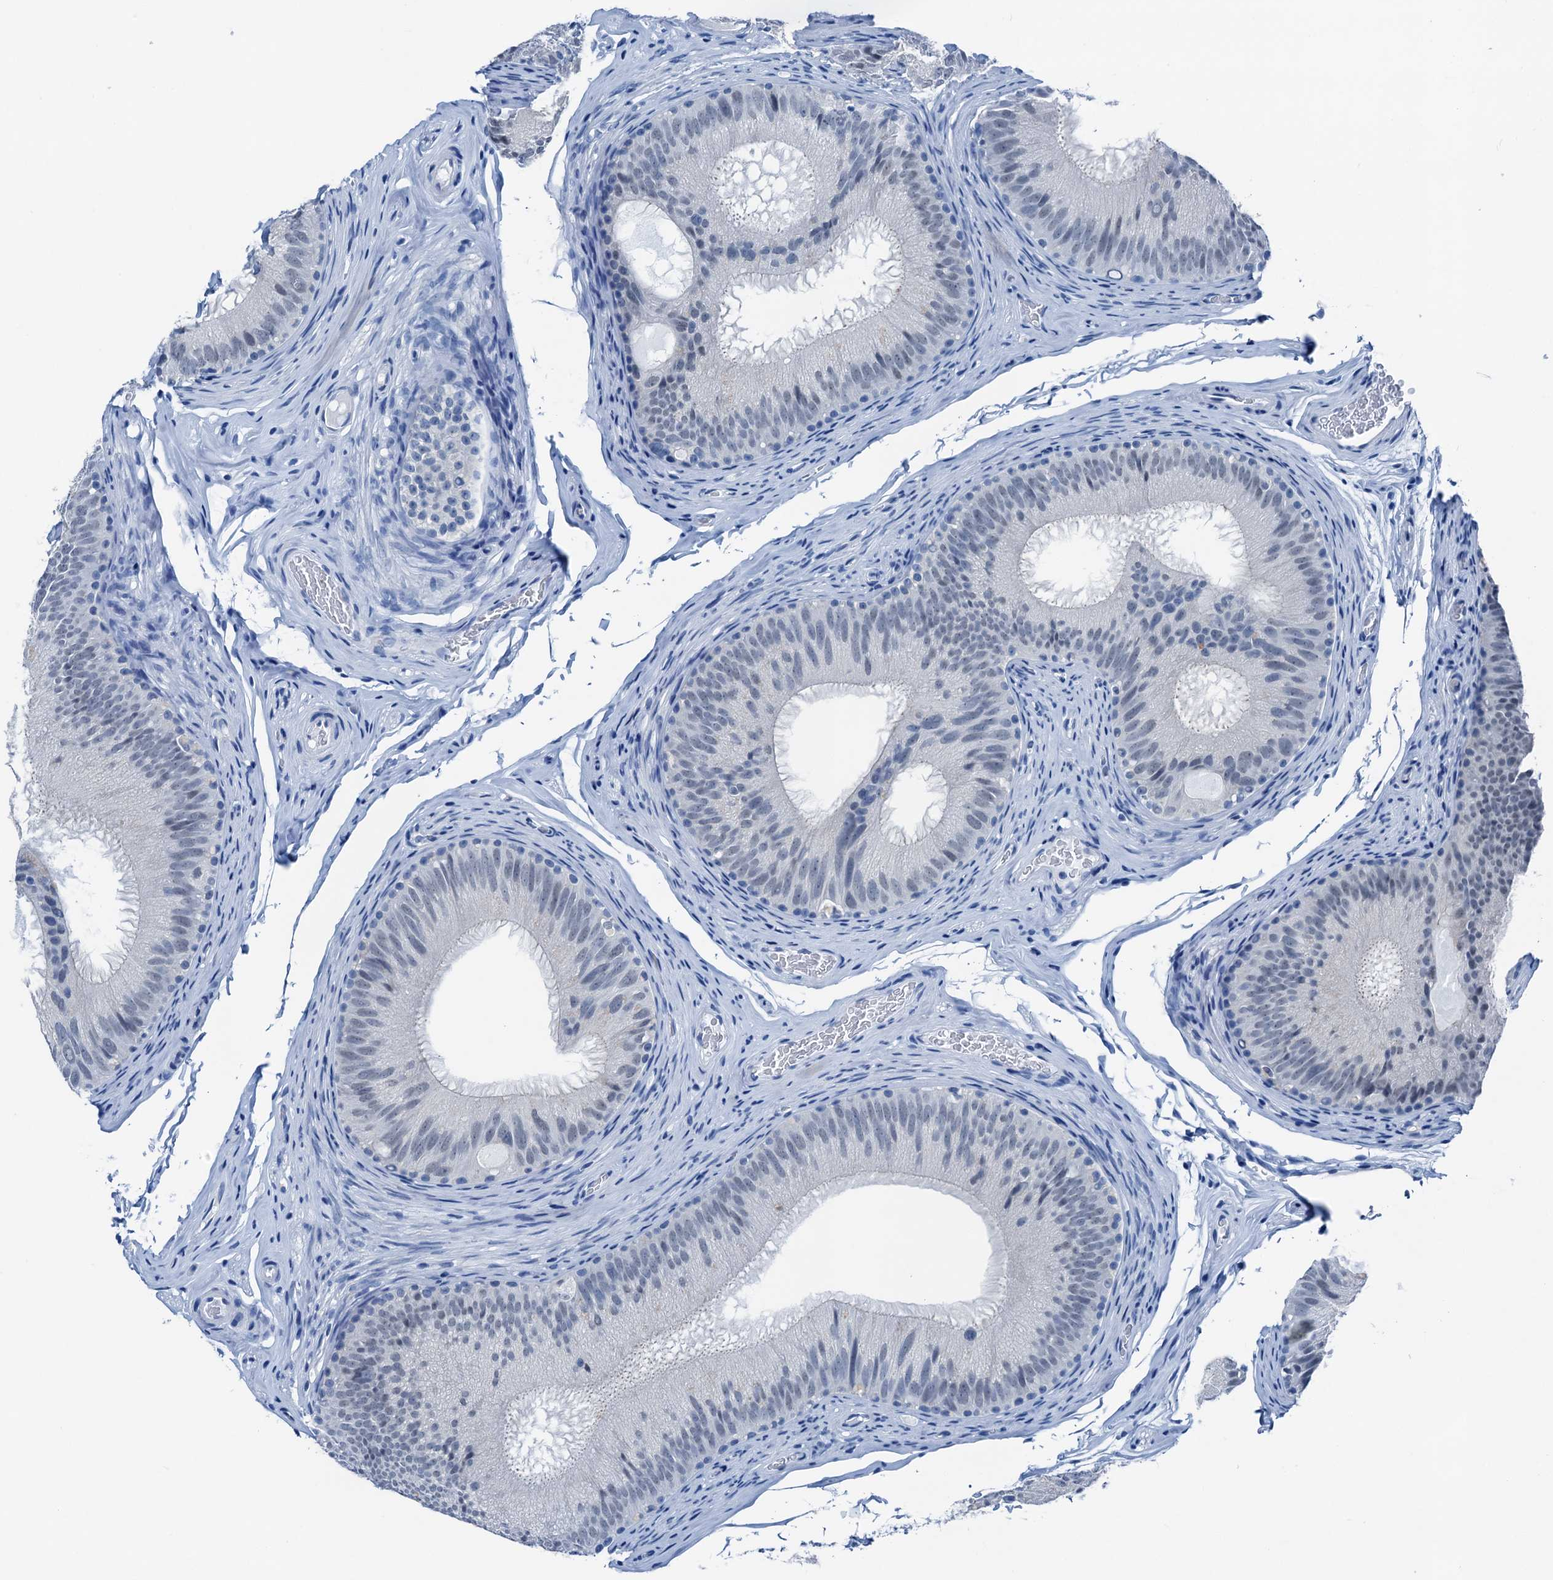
{"staining": {"intensity": "negative", "quantity": "none", "location": "none"}, "tissue": "epididymis", "cell_type": "Glandular cells", "image_type": "normal", "snomed": [{"axis": "morphology", "description": "Normal tissue, NOS"}, {"axis": "topography", "description": "Epididymis"}], "caption": "Glandular cells show no significant positivity in benign epididymis.", "gene": "CBLN3", "patient": {"sex": "male", "age": 34}}